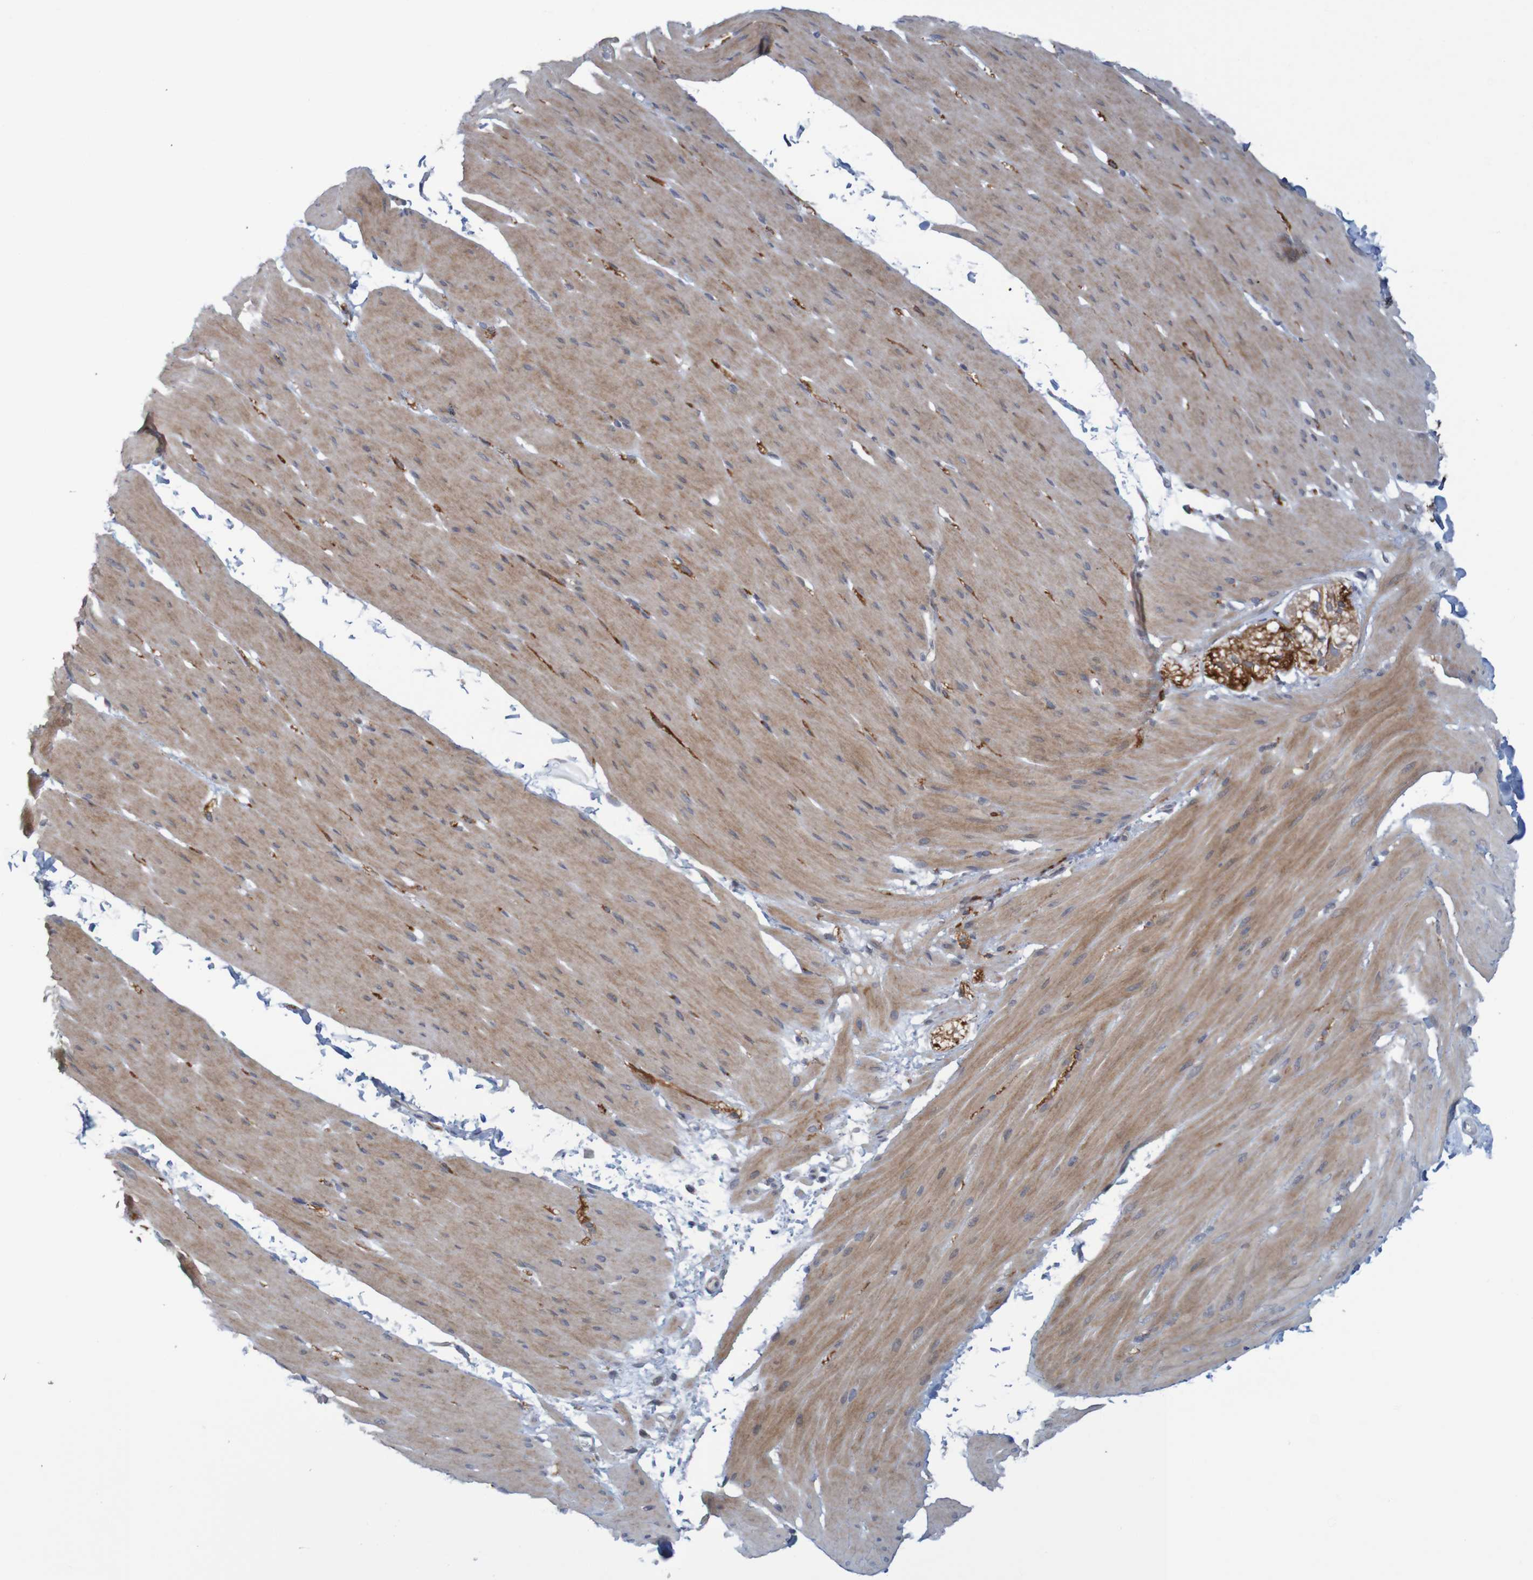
{"staining": {"intensity": "weak", "quantity": ">75%", "location": "cytoplasmic/membranous"}, "tissue": "smooth muscle", "cell_type": "Smooth muscle cells", "image_type": "normal", "snomed": [{"axis": "morphology", "description": "Normal tissue, NOS"}, {"axis": "topography", "description": "Smooth muscle"}, {"axis": "topography", "description": "Colon"}], "caption": "Protein staining shows weak cytoplasmic/membranous positivity in about >75% of smooth muscle cells in unremarkable smooth muscle. (DAB IHC, brown staining for protein, blue staining for nuclei).", "gene": "ANKK1", "patient": {"sex": "male", "age": 67}}